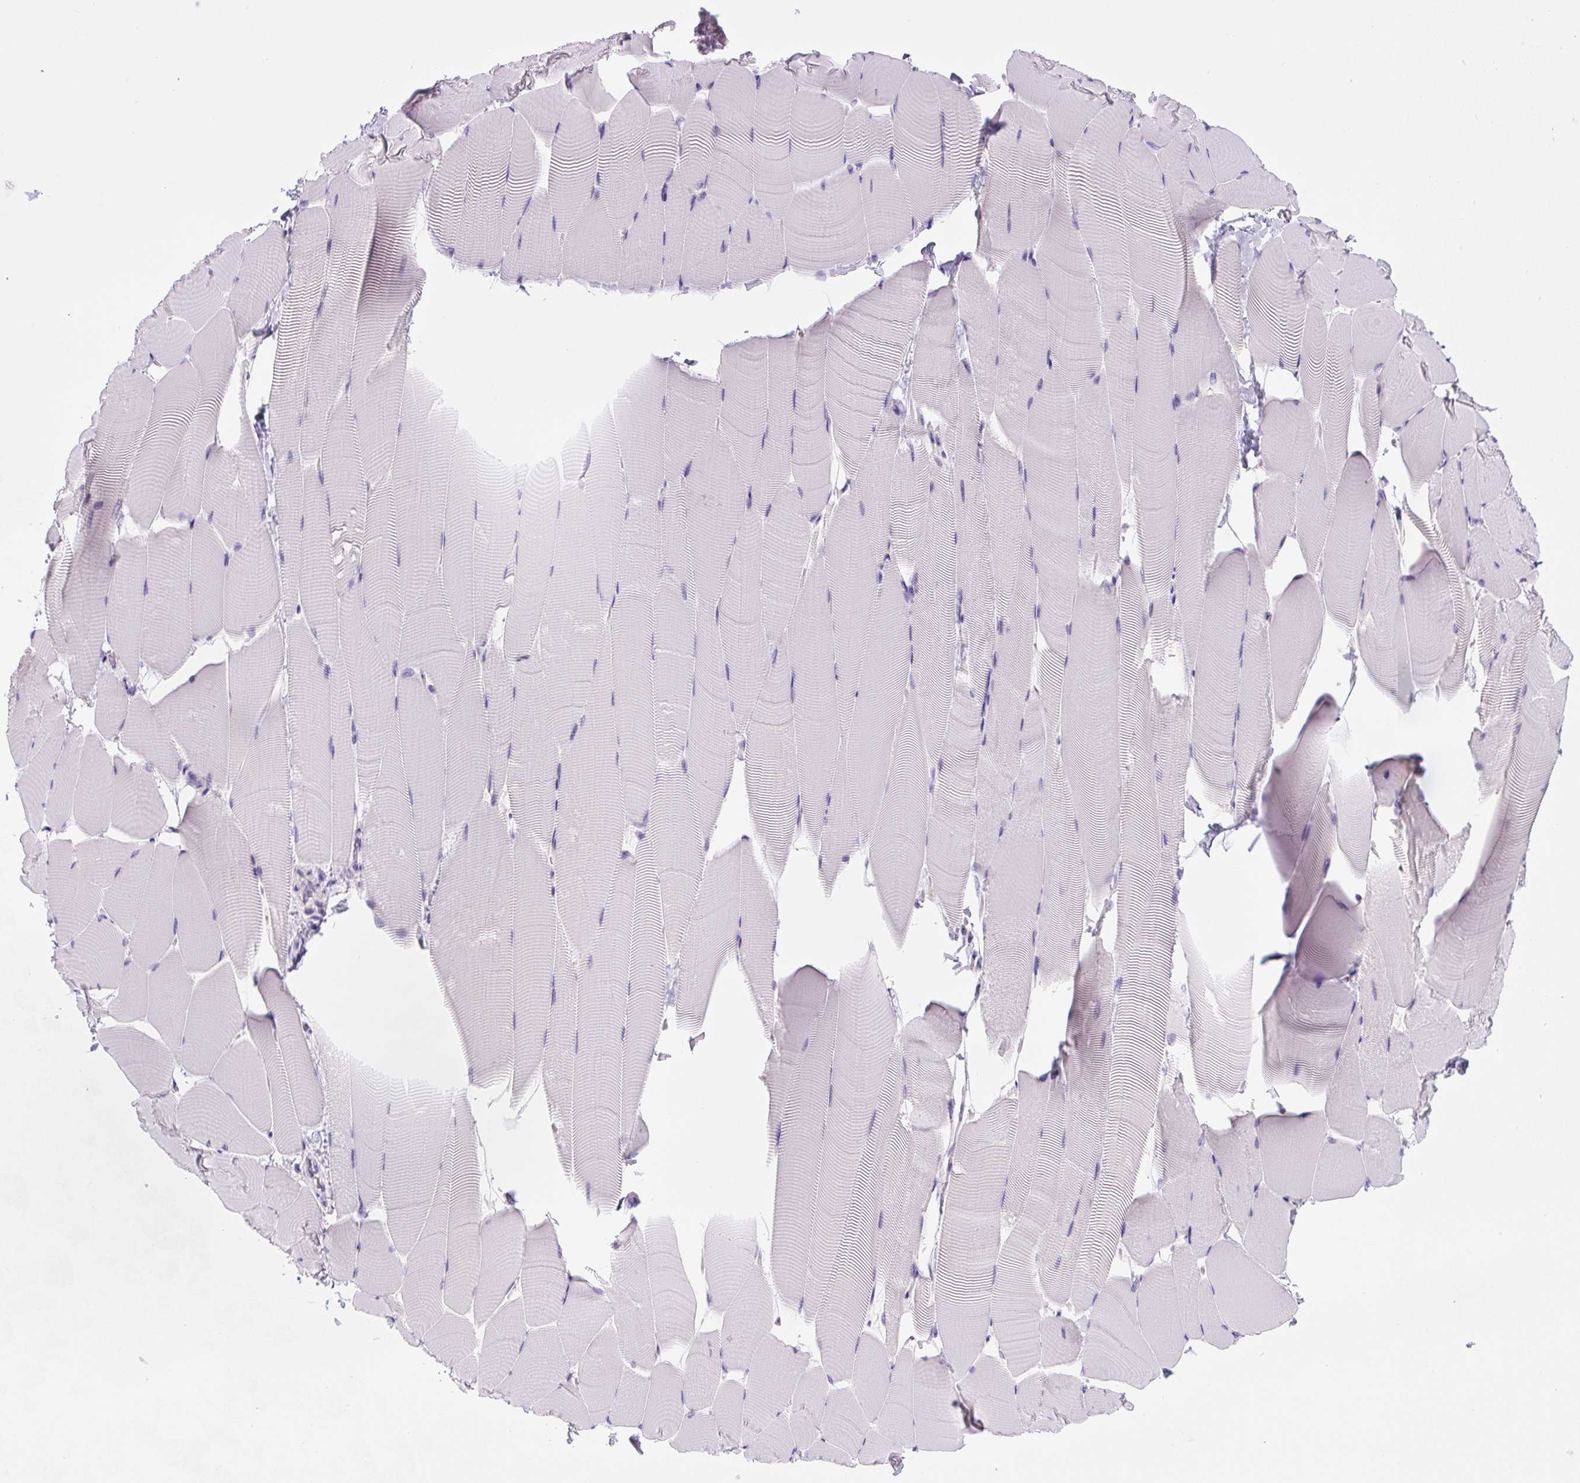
{"staining": {"intensity": "negative", "quantity": "none", "location": "none"}, "tissue": "skeletal muscle", "cell_type": "Myocytes", "image_type": "normal", "snomed": [{"axis": "morphology", "description": "Normal tissue, NOS"}, {"axis": "topography", "description": "Skeletal muscle"}], "caption": "Immunohistochemistry photomicrograph of benign skeletal muscle: human skeletal muscle stained with DAB shows no significant protein expression in myocytes. The staining is performed using DAB (3,3'-diaminobenzidine) brown chromogen with nuclei counter-stained in using hematoxylin.", "gene": "FZD5", "patient": {"sex": "male", "age": 25}}